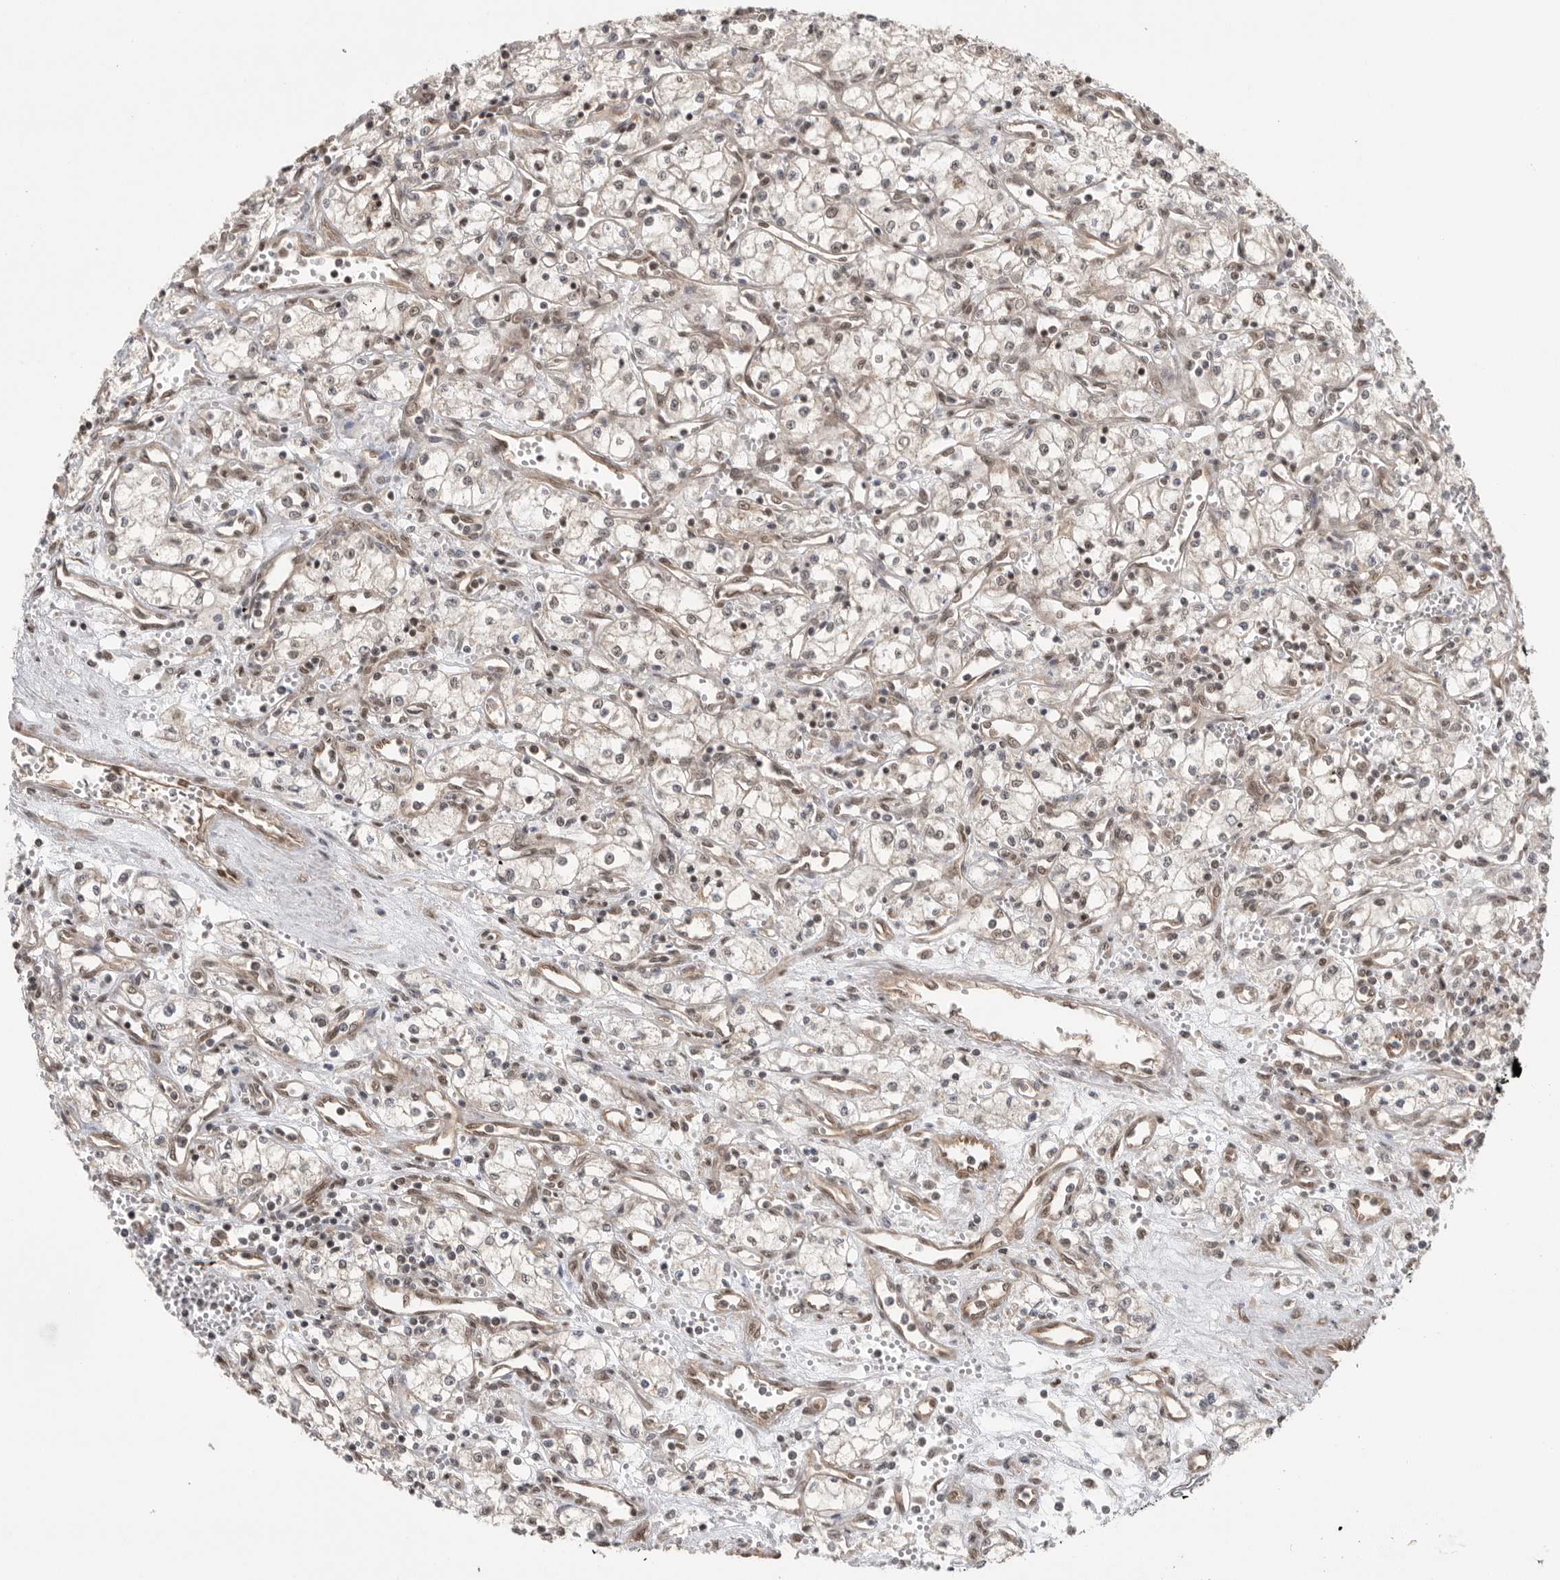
{"staining": {"intensity": "negative", "quantity": "none", "location": "none"}, "tissue": "renal cancer", "cell_type": "Tumor cells", "image_type": "cancer", "snomed": [{"axis": "morphology", "description": "Adenocarcinoma, NOS"}, {"axis": "topography", "description": "Kidney"}], "caption": "A histopathology image of human renal cancer (adenocarcinoma) is negative for staining in tumor cells.", "gene": "VPS50", "patient": {"sex": "male", "age": 59}}